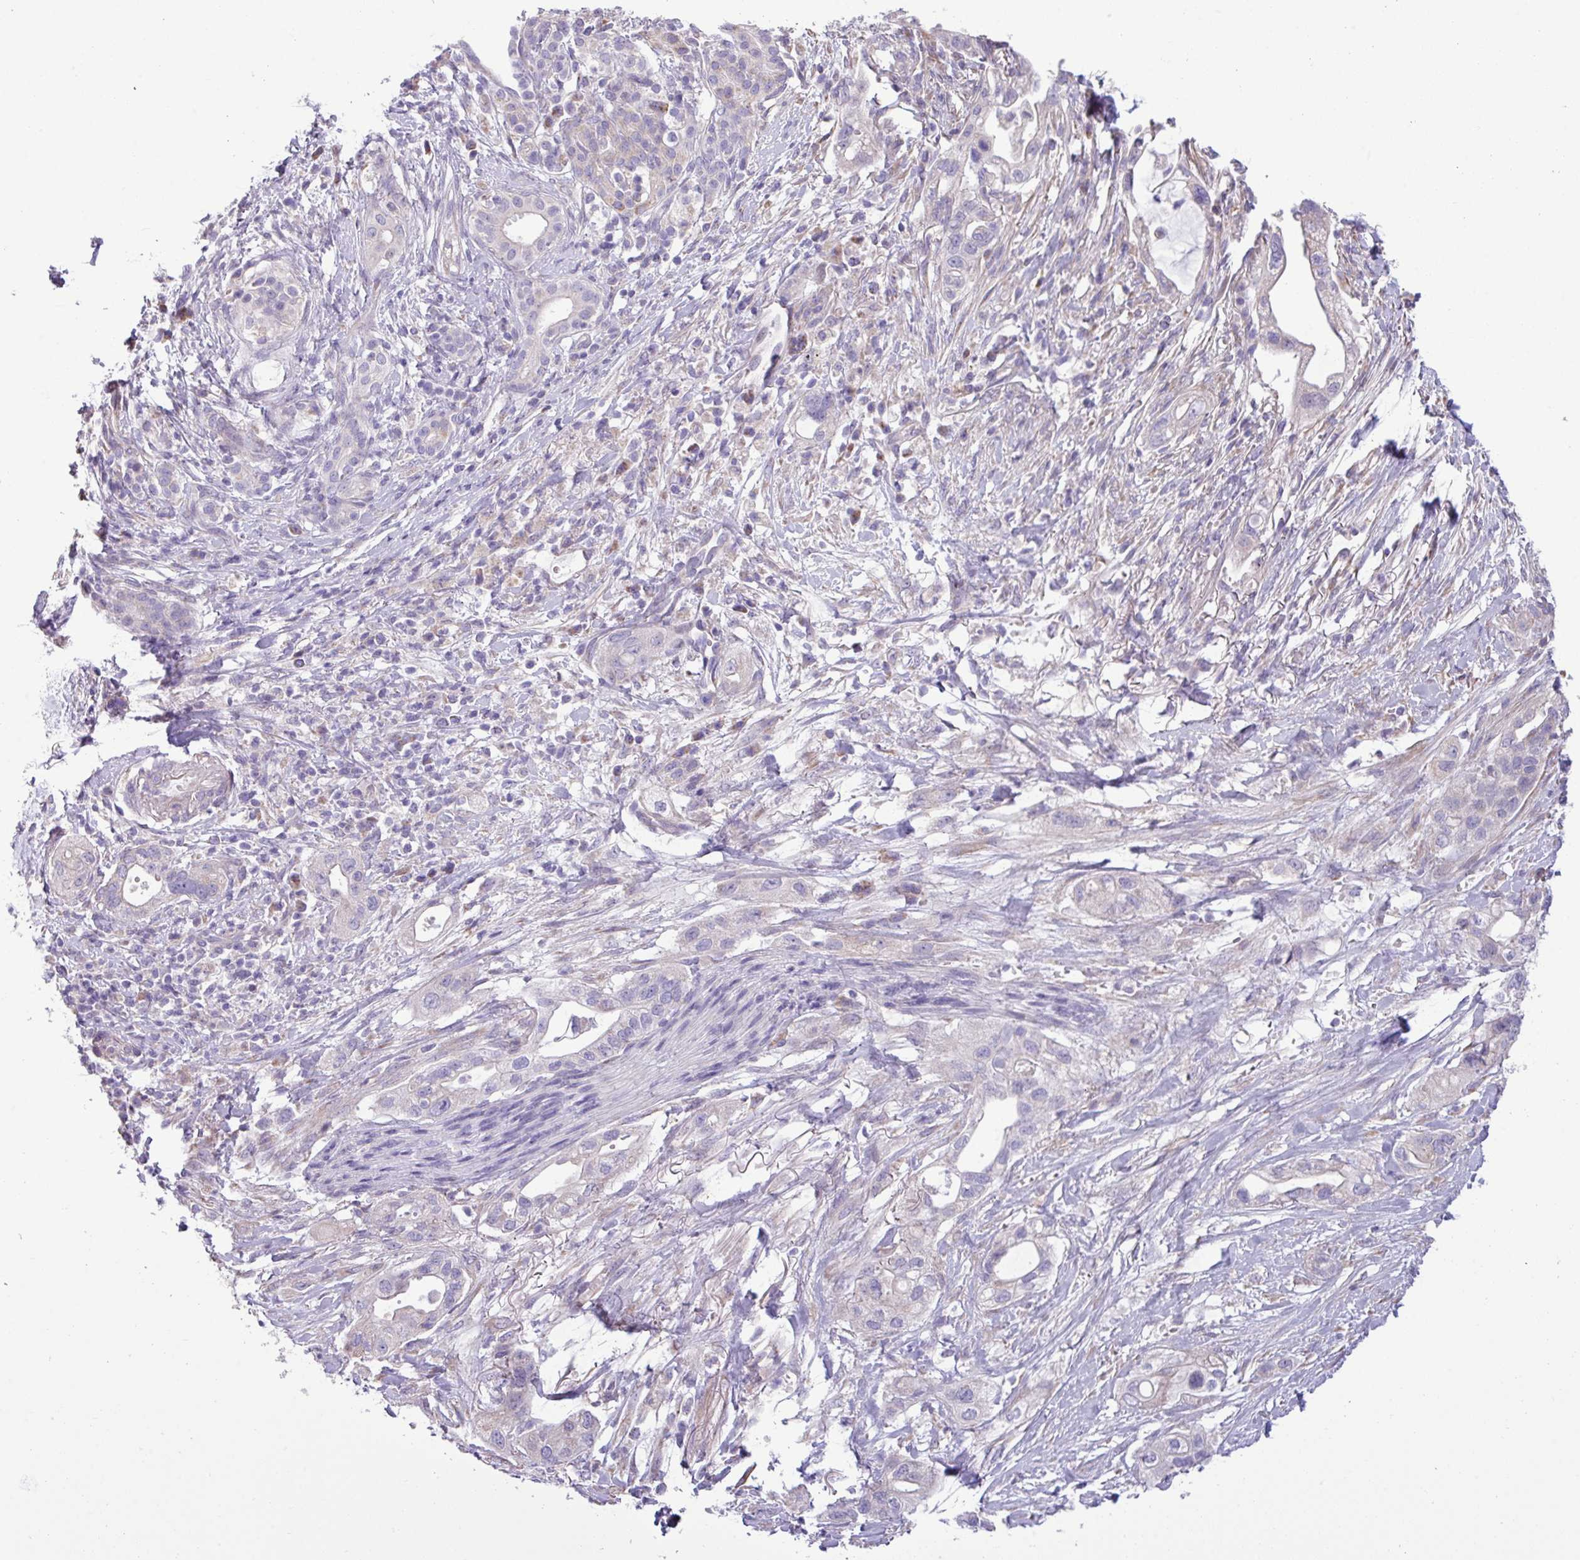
{"staining": {"intensity": "negative", "quantity": "none", "location": "none"}, "tissue": "pancreatic cancer", "cell_type": "Tumor cells", "image_type": "cancer", "snomed": [{"axis": "morphology", "description": "Adenocarcinoma, NOS"}, {"axis": "topography", "description": "Pancreas"}], "caption": "Protein analysis of pancreatic cancer displays no significant positivity in tumor cells.", "gene": "IRGC", "patient": {"sex": "male", "age": 44}}